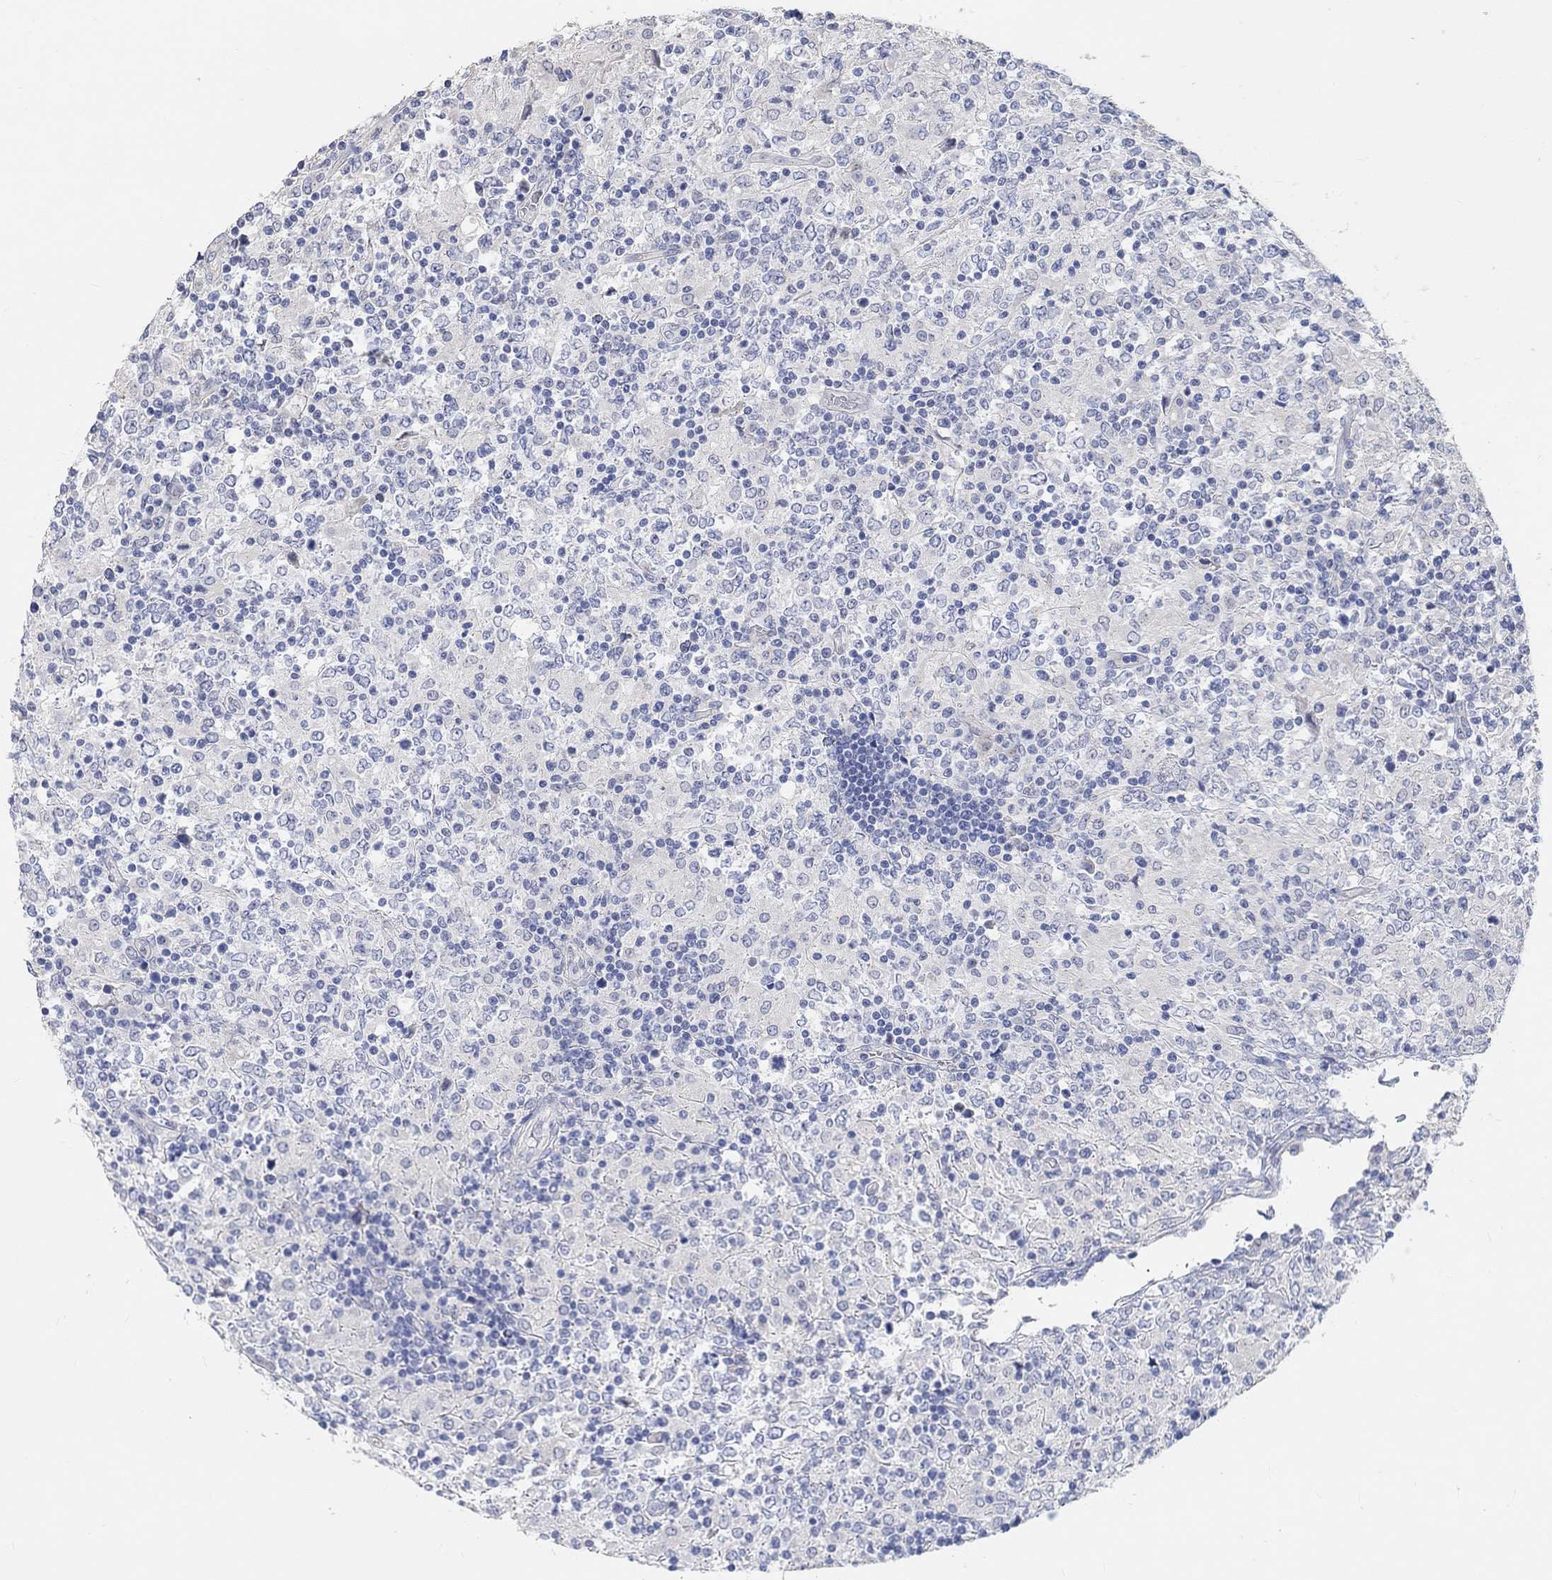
{"staining": {"intensity": "negative", "quantity": "none", "location": "none"}, "tissue": "lymphoma", "cell_type": "Tumor cells", "image_type": "cancer", "snomed": [{"axis": "morphology", "description": "Malignant lymphoma, non-Hodgkin's type, High grade"}, {"axis": "topography", "description": "Lymph node"}], "caption": "High magnification brightfield microscopy of high-grade malignant lymphoma, non-Hodgkin's type stained with DAB (brown) and counterstained with hematoxylin (blue): tumor cells show no significant expression.", "gene": "NLRP14", "patient": {"sex": "female", "age": 84}}